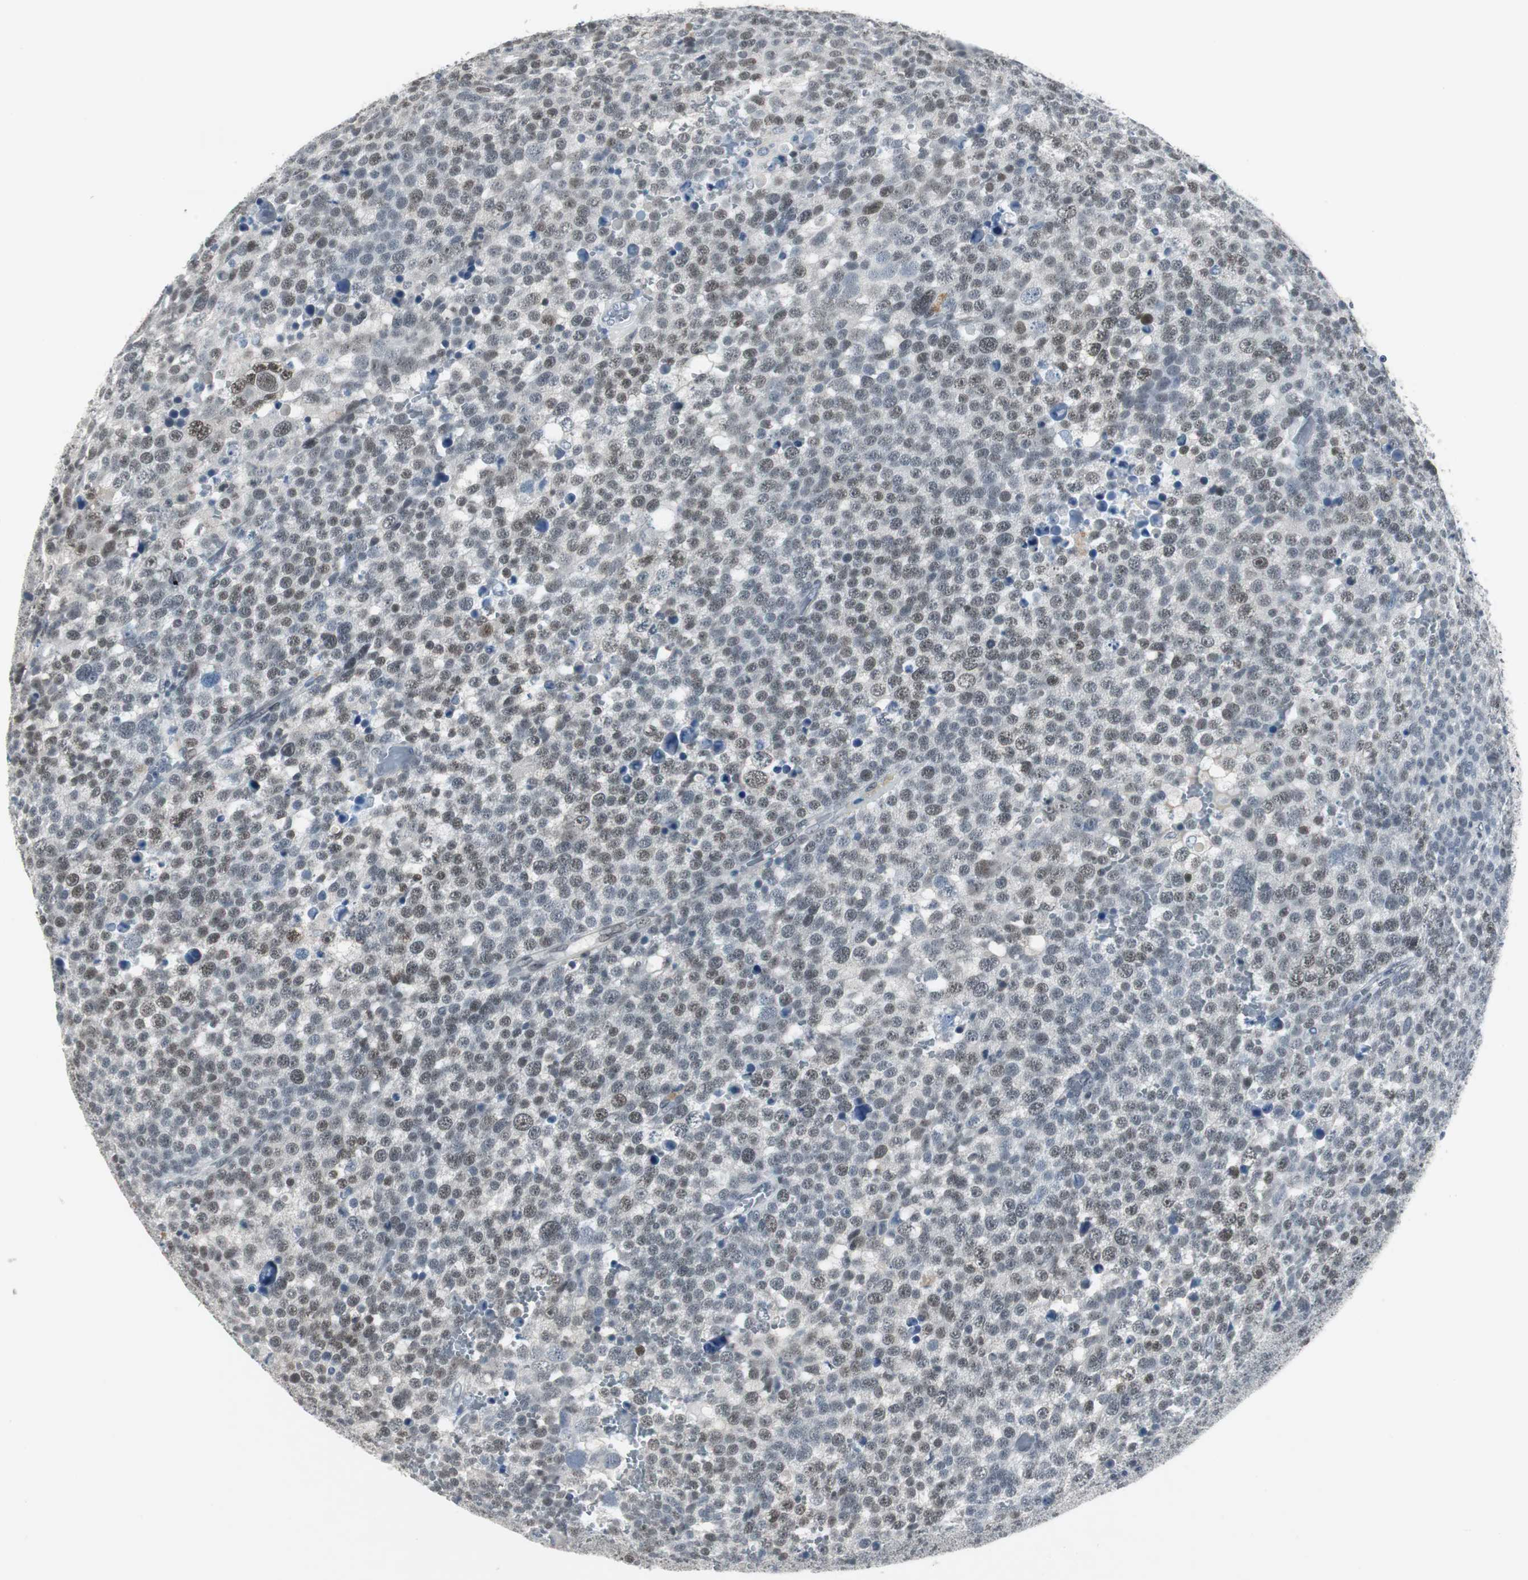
{"staining": {"intensity": "weak", "quantity": "25%-75%", "location": "nuclear"}, "tissue": "testis cancer", "cell_type": "Tumor cells", "image_type": "cancer", "snomed": [{"axis": "morphology", "description": "Seminoma, NOS"}, {"axis": "topography", "description": "Testis"}], "caption": "The photomicrograph shows immunohistochemical staining of testis seminoma. There is weak nuclear expression is seen in approximately 25%-75% of tumor cells.", "gene": "ELK1", "patient": {"sex": "male", "age": 71}}